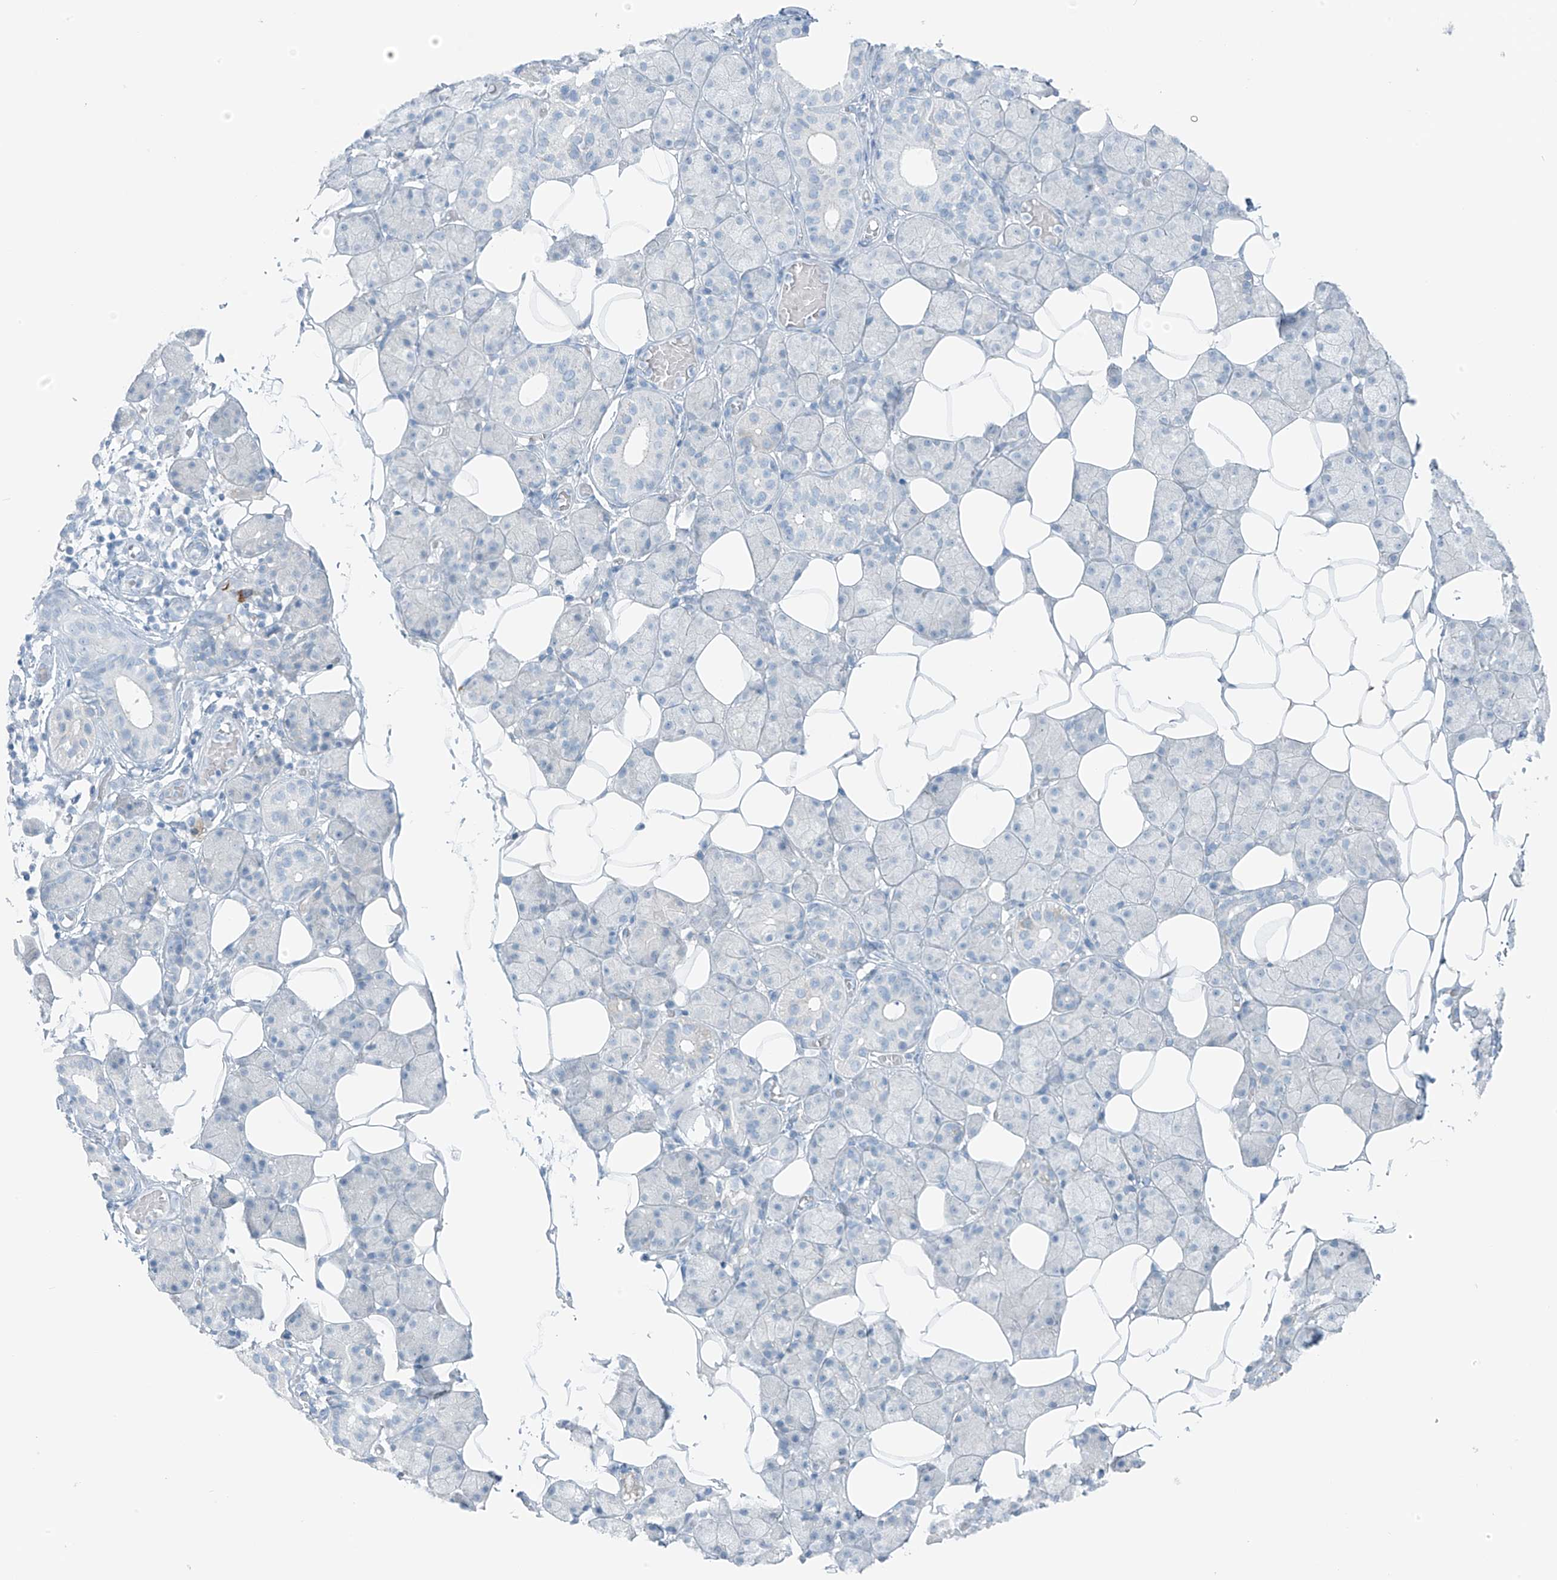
{"staining": {"intensity": "negative", "quantity": "none", "location": "none"}, "tissue": "salivary gland", "cell_type": "Glandular cells", "image_type": "normal", "snomed": [{"axis": "morphology", "description": "Normal tissue, NOS"}, {"axis": "topography", "description": "Salivary gland"}], "caption": "Immunohistochemical staining of benign salivary gland displays no significant staining in glandular cells. (DAB (3,3'-diaminobenzidine) immunohistochemistry (IHC) with hematoxylin counter stain).", "gene": "SLC25A43", "patient": {"sex": "female", "age": 33}}